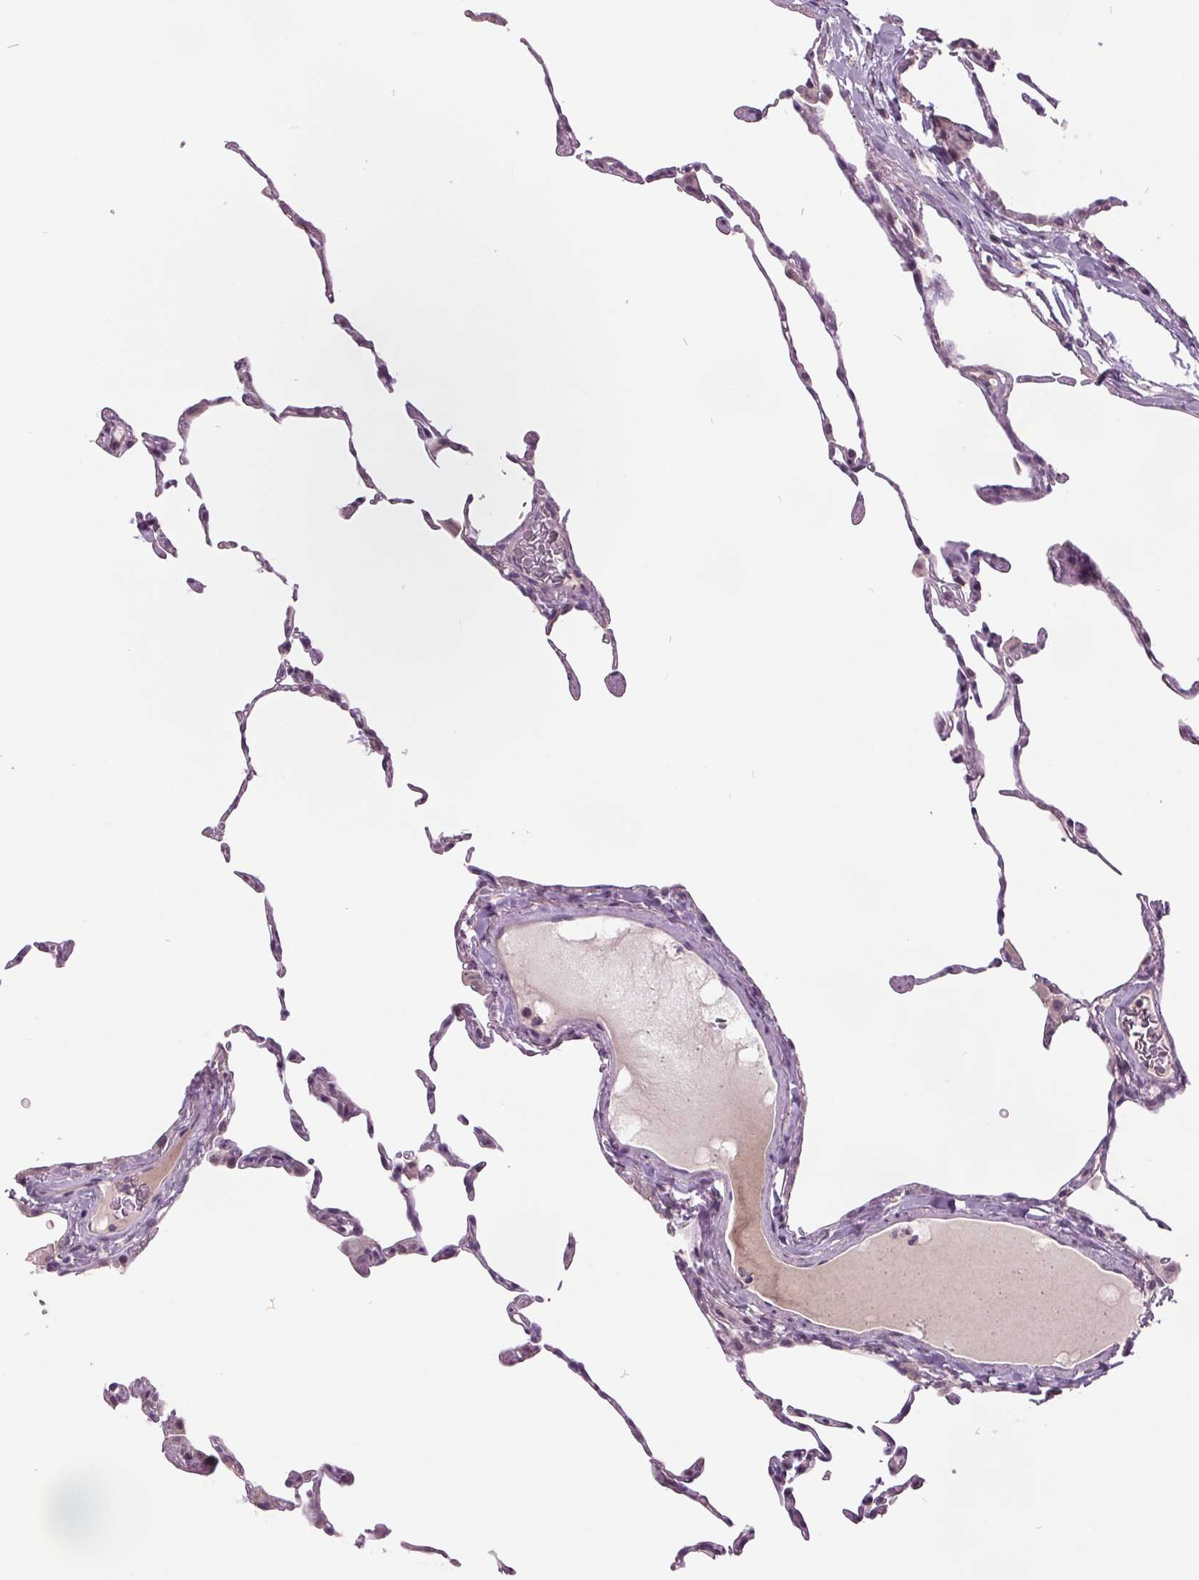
{"staining": {"intensity": "negative", "quantity": "none", "location": "none"}, "tissue": "lung", "cell_type": "Alveolar cells", "image_type": "normal", "snomed": [{"axis": "morphology", "description": "Normal tissue, NOS"}, {"axis": "topography", "description": "Lung"}], "caption": "This histopathology image is of unremarkable lung stained with immunohistochemistry to label a protein in brown with the nuclei are counter-stained blue. There is no staining in alveolar cells. Brightfield microscopy of immunohistochemistry stained with DAB (brown) and hematoxylin (blue), captured at high magnification.", "gene": "C2orf16", "patient": {"sex": "female", "age": 57}}